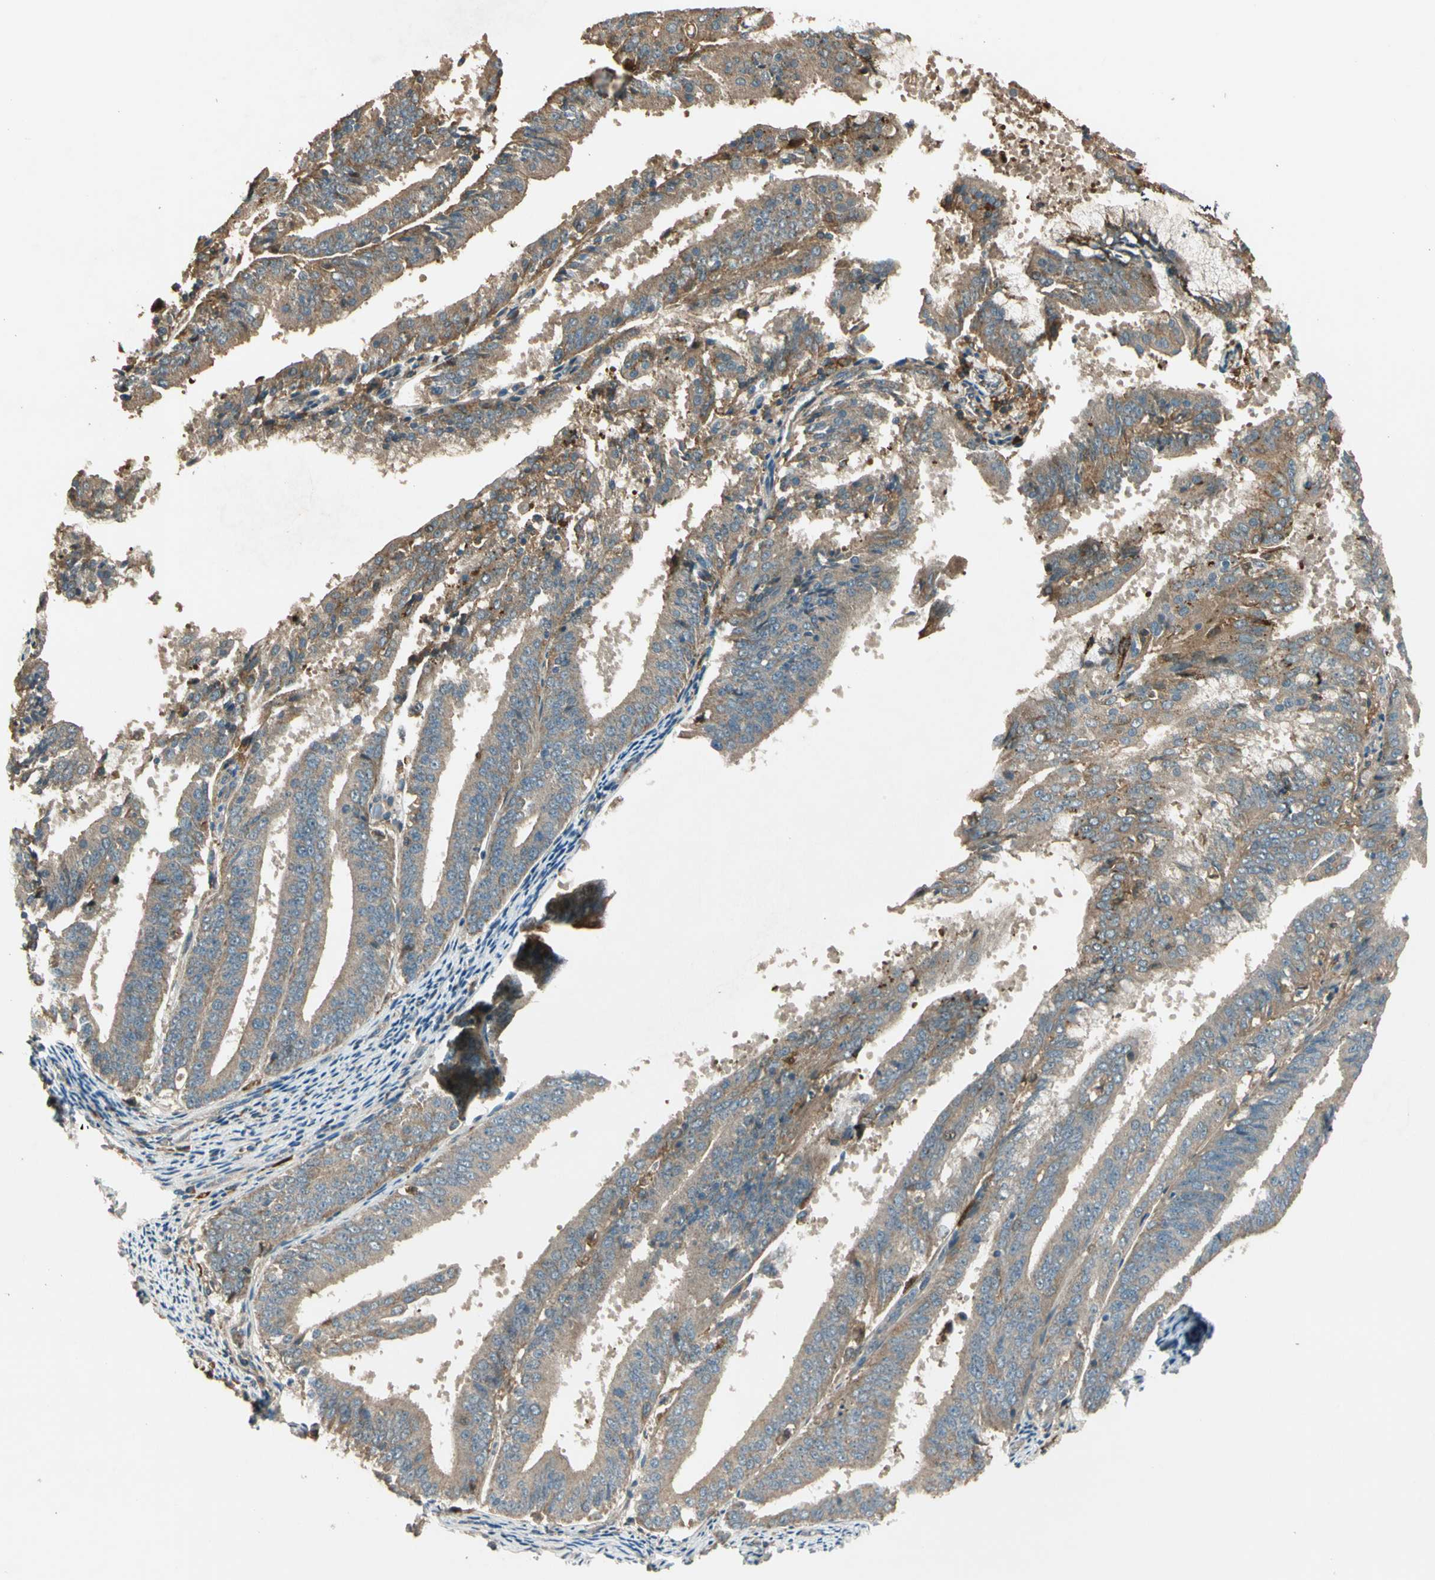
{"staining": {"intensity": "weak", "quantity": ">75%", "location": "cytoplasmic/membranous"}, "tissue": "endometrial cancer", "cell_type": "Tumor cells", "image_type": "cancer", "snomed": [{"axis": "morphology", "description": "Adenocarcinoma, NOS"}, {"axis": "topography", "description": "Endometrium"}], "caption": "The micrograph reveals immunohistochemical staining of endometrial adenocarcinoma. There is weak cytoplasmic/membranous positivity is present in about >75% of tumor cells.", "gene": "STX11", "patient": {"sex": "female", "age": 63}}